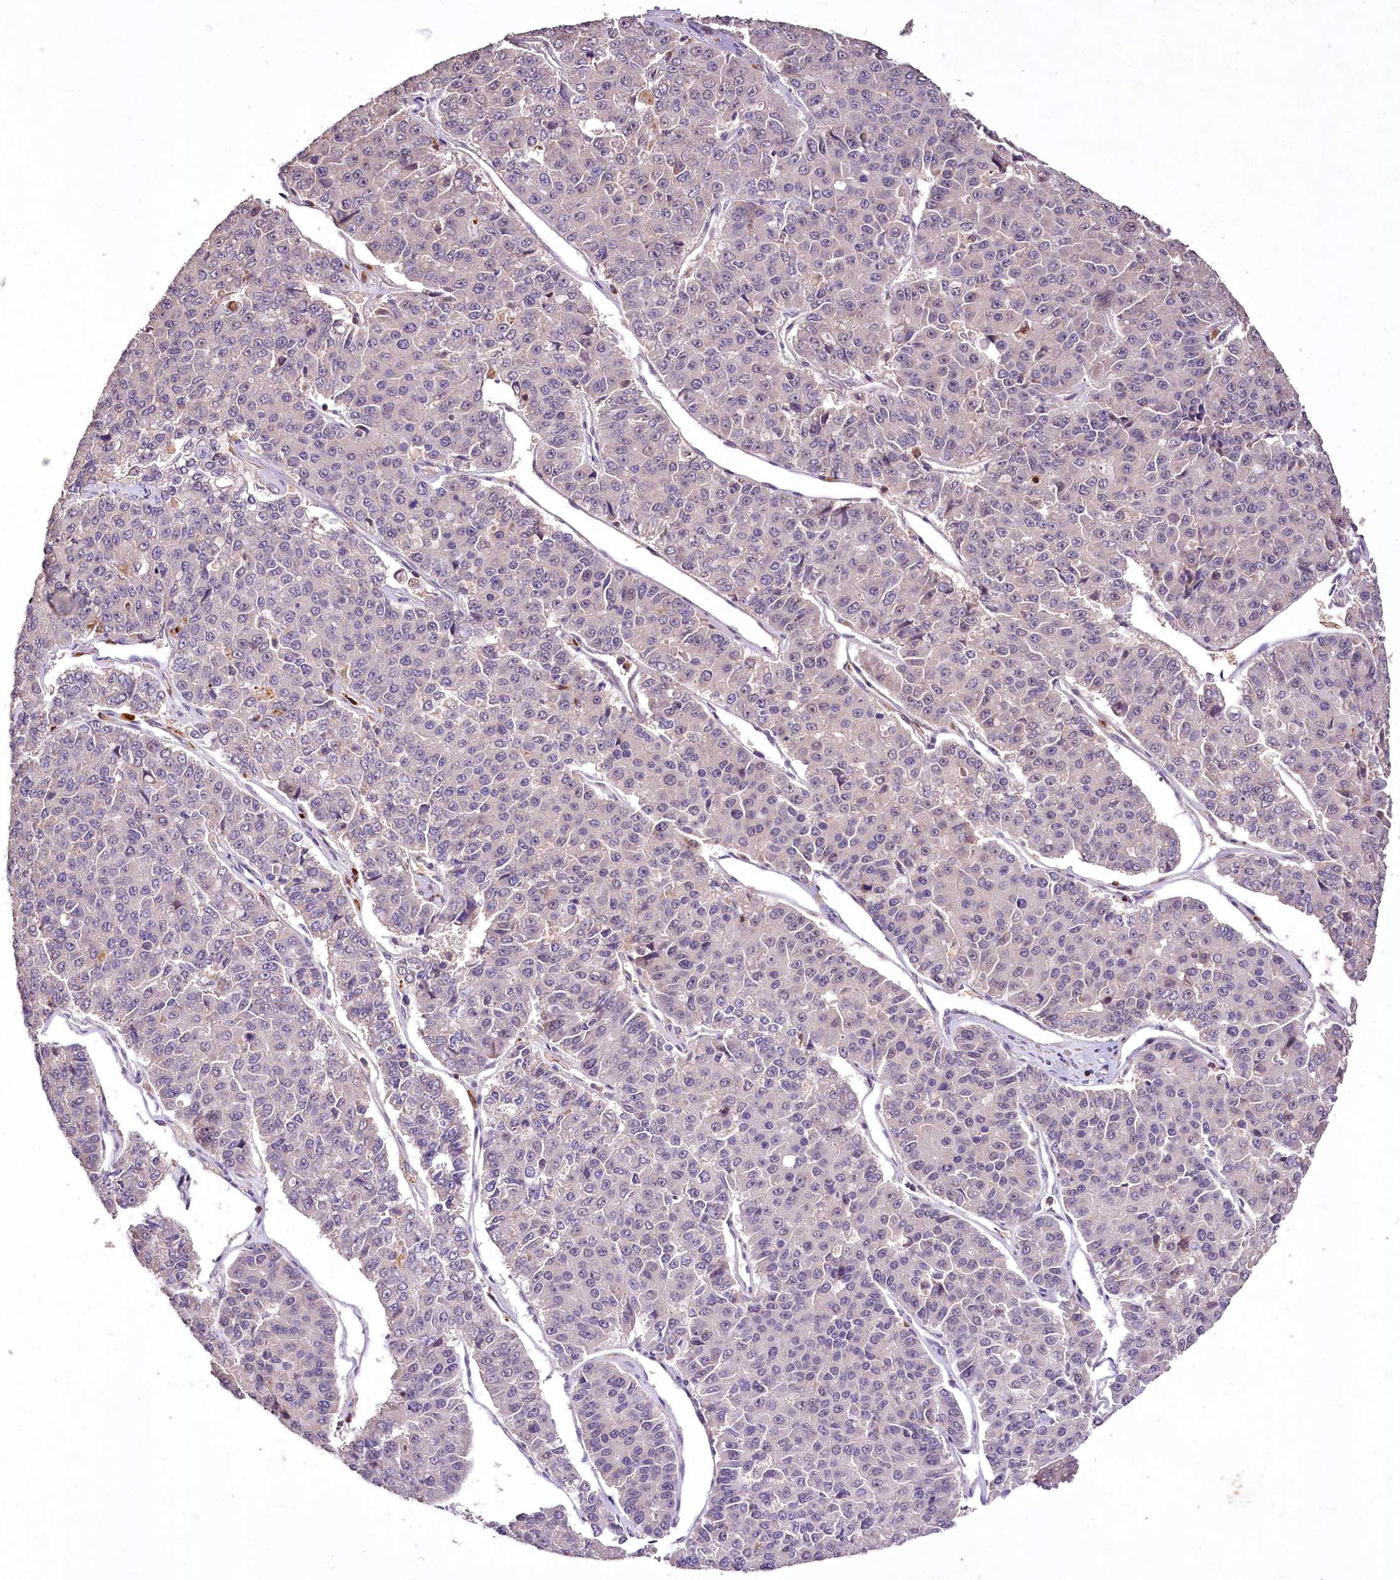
{"staining": {"intensity": "negative", "quantity": "none", "location": "none"}, "tissue": "pancreatic cancer", "cell_type": "Tumor cells", "image_type": "cancer", "snomed": [{"axis": "morphology", "description": "Adenocarcinoma, NOS"}, {"axis": "topography", "description": "Pancreas"}], "caption": "An image of human pancreatic adenocarcinoma is negative for staining in tumor cells. (DAB (3,3'-diaminobenzidine) IHC with hematoxylin counter stain).", "gene": "SERGEF", "patient": {"sex": "male", "age": 50}}